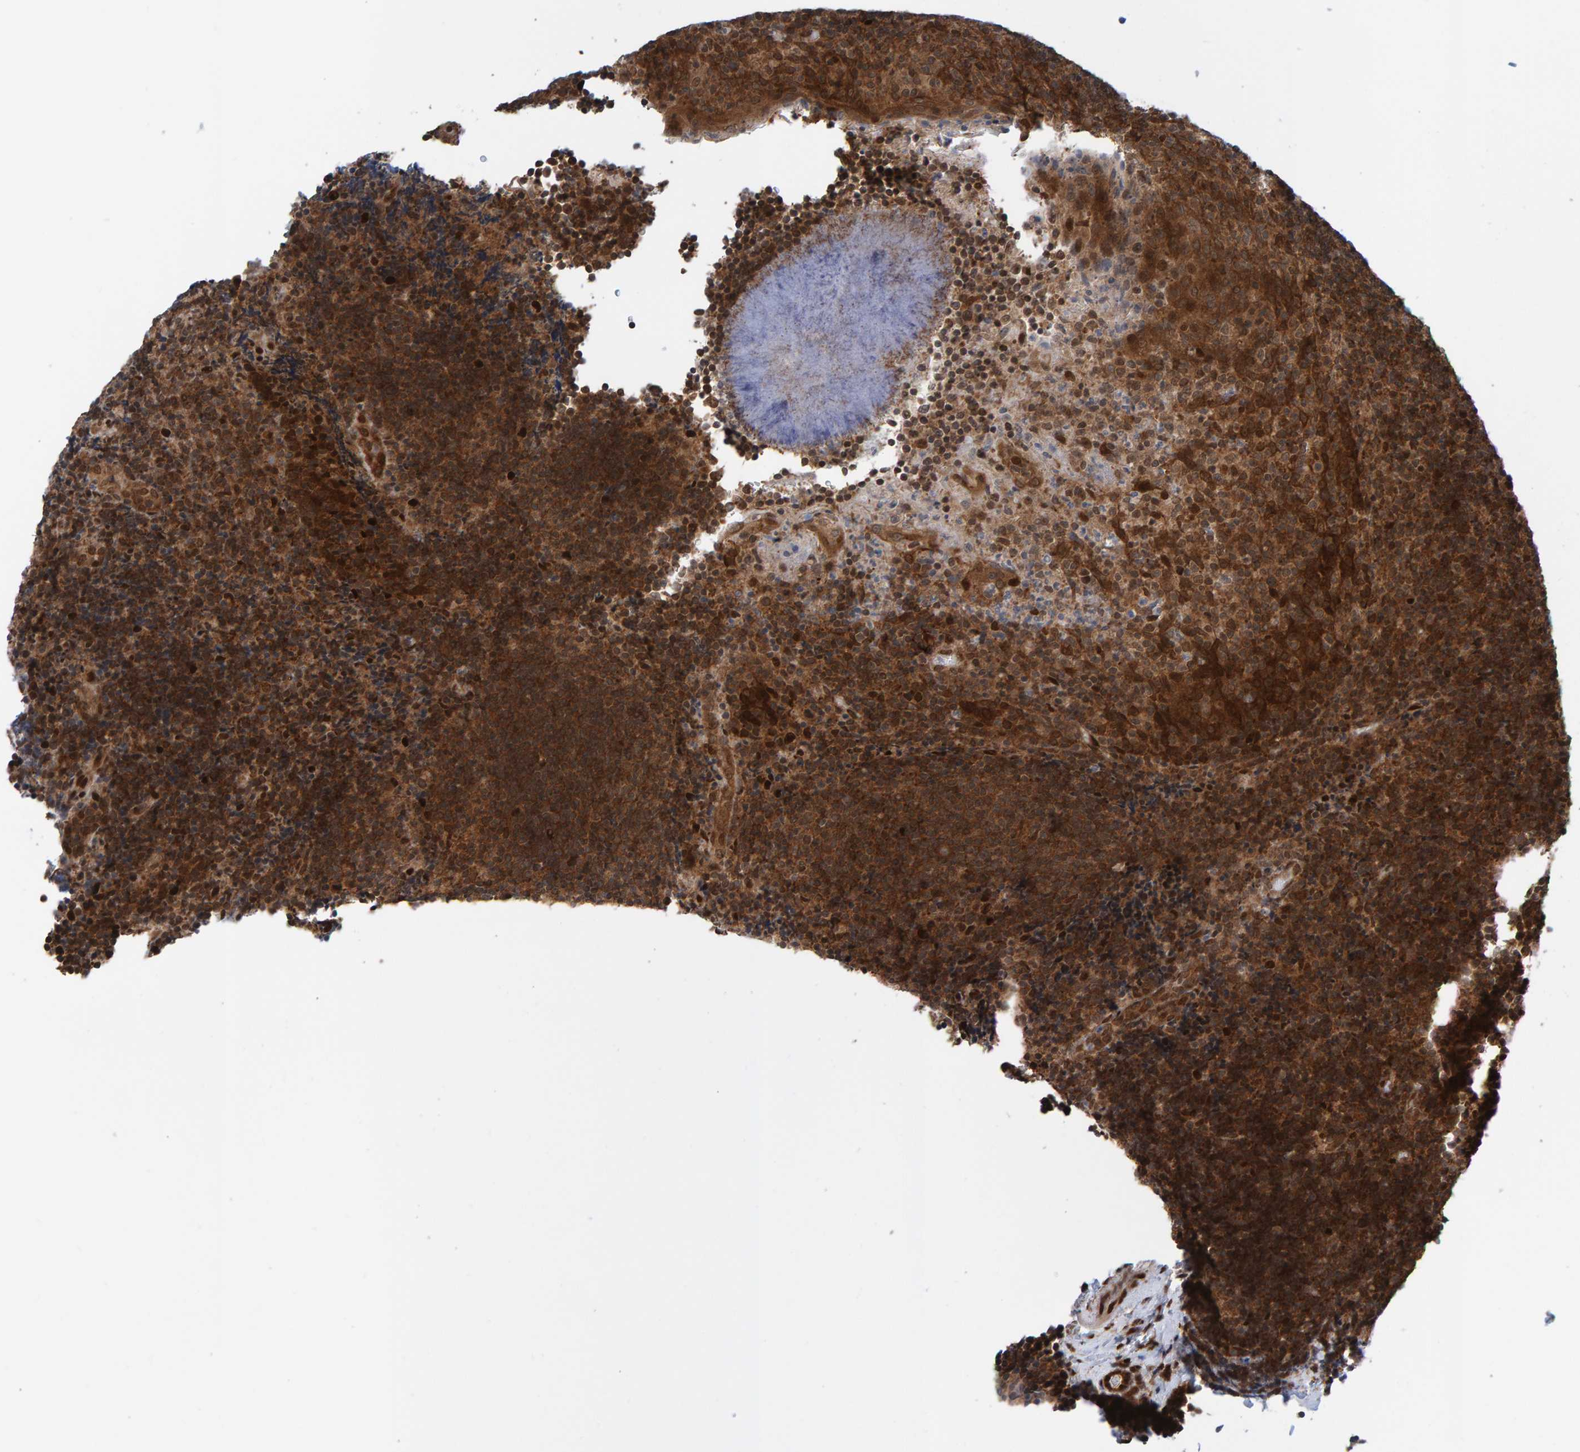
{"staining": {"intensity": "strong", "quantity": ">75%", "location": "cytoplasmic/membranous"}, "tissue": "lymphoma", "cell_type": "Tumor cells", "image_type": "cancer", "snomed": [{"axis": "morphology", "description": "Malignant lymphoma, non-Hodgkin's type, High grade"}, {"axis": "topography", "description": "Tonsil"}], "caption": "IHC image of human lymphoma stained for a protein (brown), which reveals high levels of strong cytoplasmic/membranous expression in approximately >75% of tumor cells.", "gene": "ZNF366", "patient": {"sex": "female", "age": 36}}